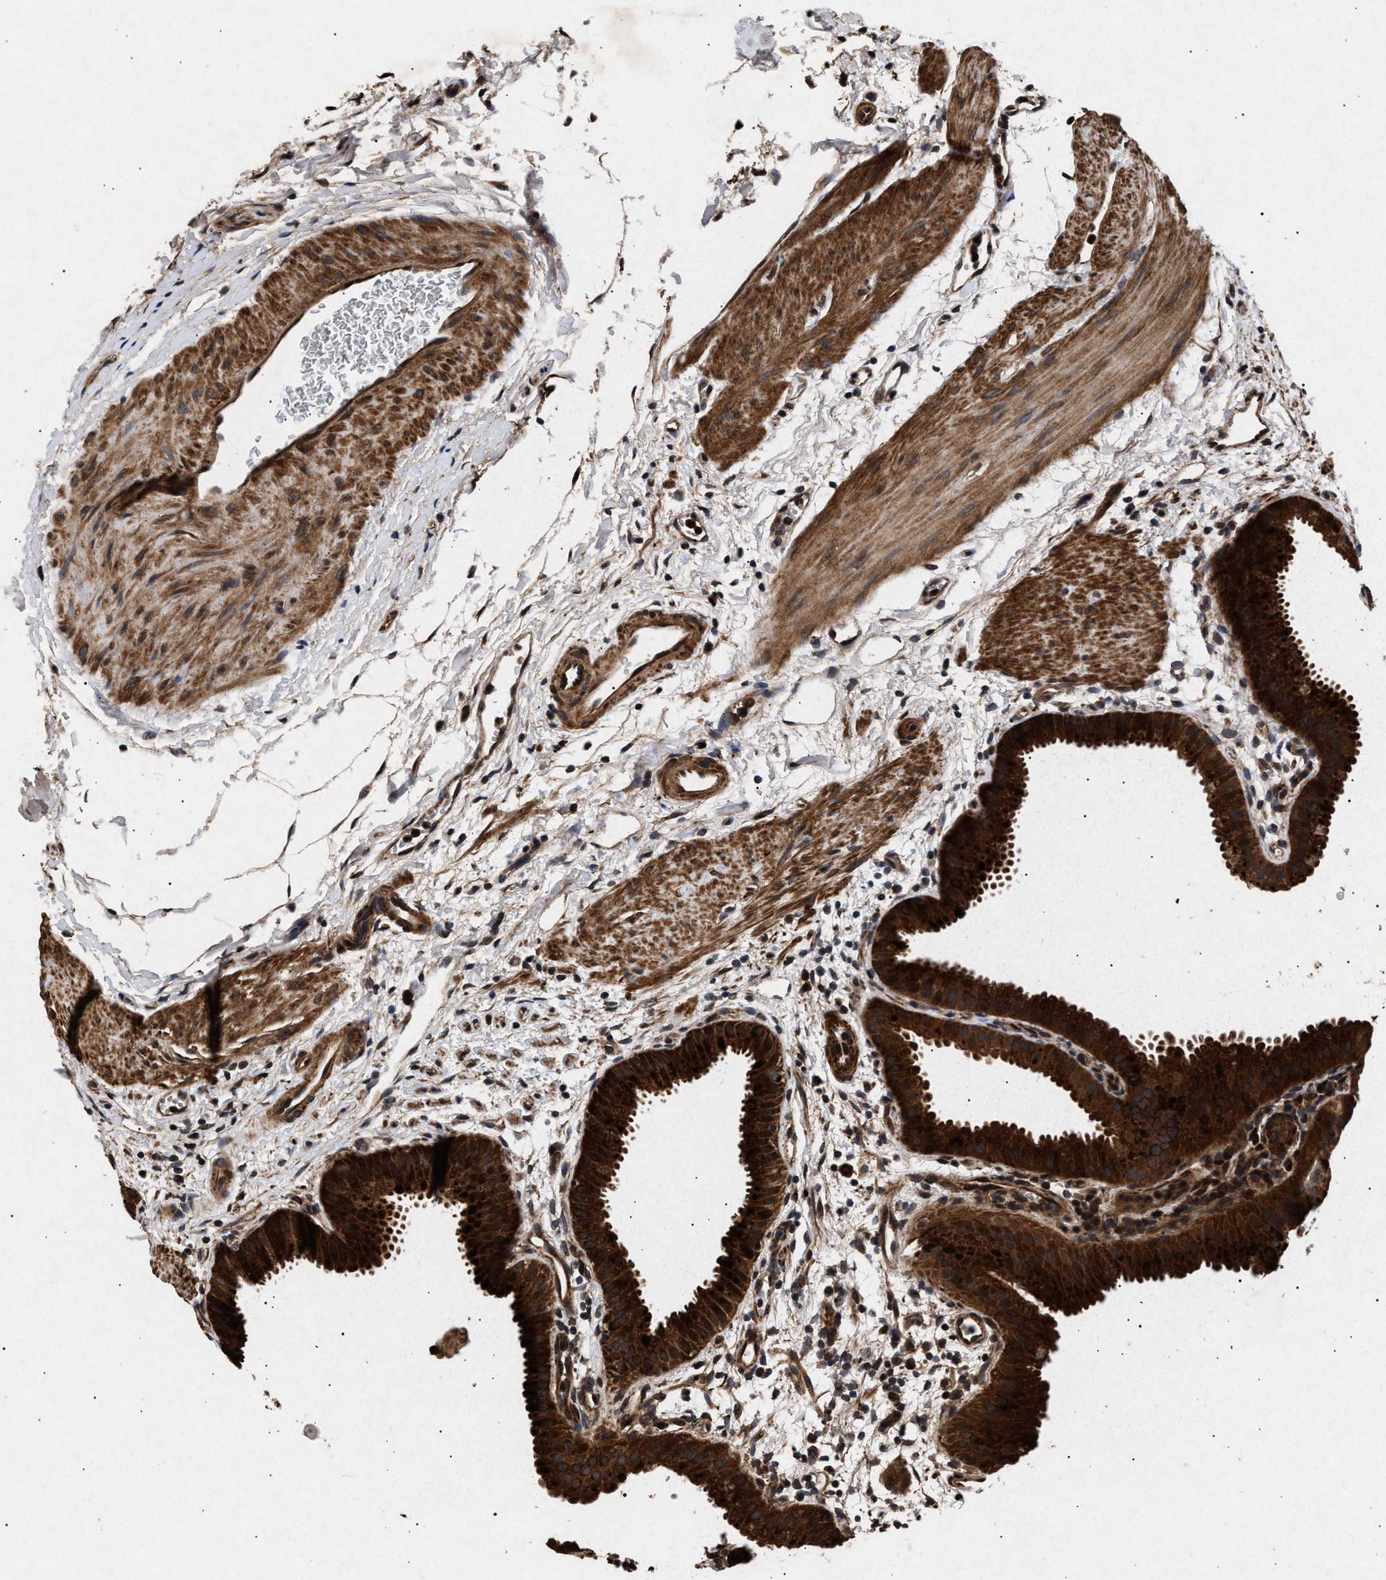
{"staining": {"intensity": "strong", "quantity": ">75%", "location": "cytoplasmic/membranous"}, "tissue": "gallbladder", "cell_type": "Glandular cells", "image_type": "normal", "snomed": [{"axis": "morphology", "description": "Normal tissue, NOS"}, {"axis": "topography", "description": "Gallbladder"}], "caption": "Gallbladder stained with a brown dye demonstrates strong cytoplasmic/membranous positive expression in approximately >75% of glandular cells.", "gene": "ITGB5", "patient": {"sex": "female", "age": 64}}